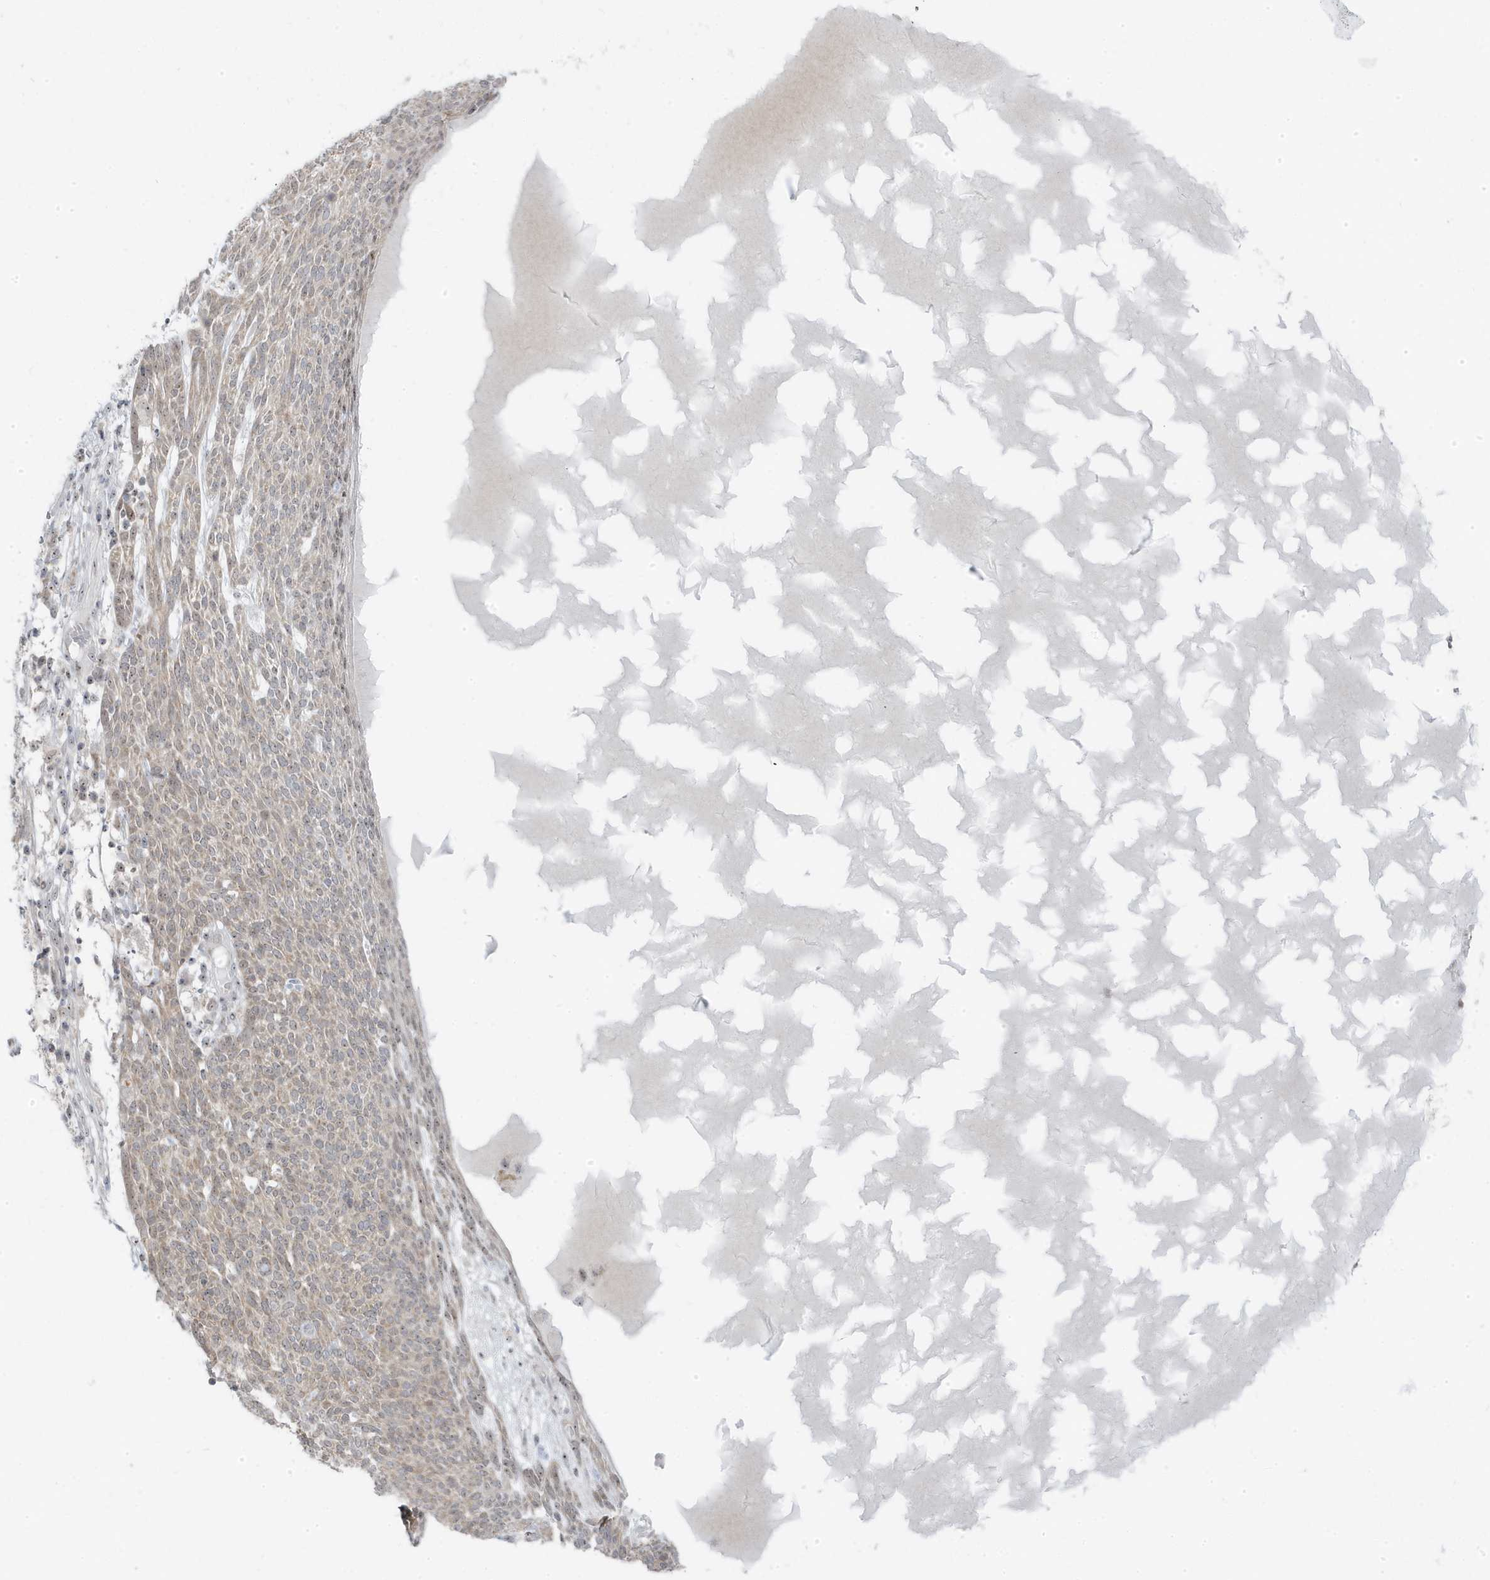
{"staining": {"intensity": "weak", "quantity": "<25%", "location": "cytoplasmic/membranous,nuclear"}, "tissue": "skin cancer", "cell_type": "Tumor cells", "image_type": "cancer", "snomed": [{"axis": "morphology", "description": "Squamous cell carcinoma, NOS"}, {"axis": "topography", "description": "Skin"}], "caption": "Immunohistochemical staining of skin cancer reveals no significant expression in tumor cells.", "gene": "TSEN15", "patient": {"sex": "female", "age": 90}}